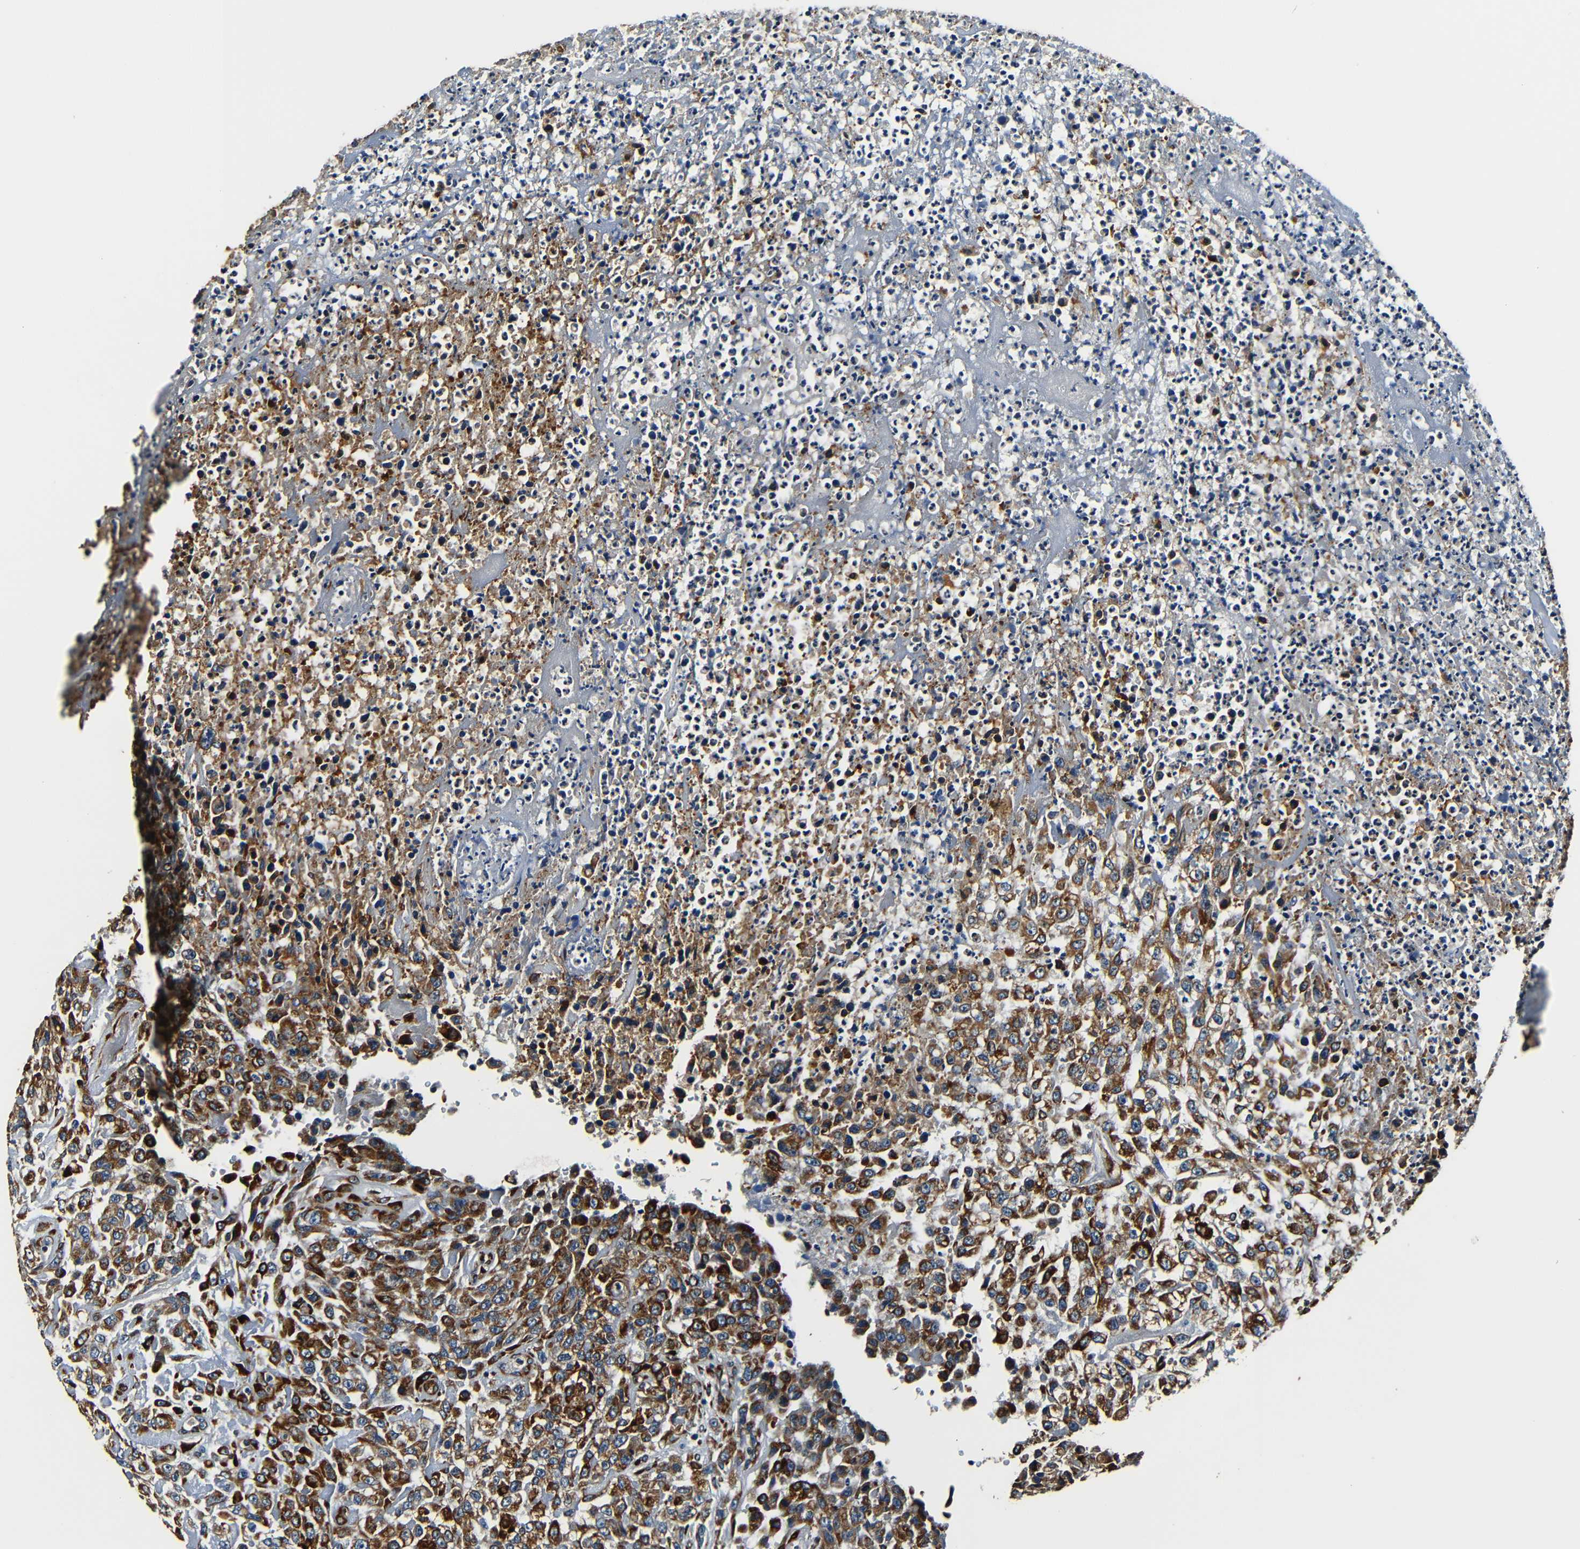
{"staining": {"intensity": "strong", "quantity": ">75%", "location": "cytoplasmic/membranous"}, "tissue": "urothelial cancer", "cell_type": "Tumor cells", "image_type": "cancer", "snomed": [{"axis": "morphology", "description": "Urothelial carcinoma, High grade"}, {"axis": "topography", "description": "Urinary bladder"}], "caption": "This micrograph reveals IHC staining of human high-grade urothelial carcinoma, with high strong cytoplasmic/membranous expression in approximately >75% of tumor cells.", "gene": "RRBP1", "patient": {"sex": "male", "age": 46}}